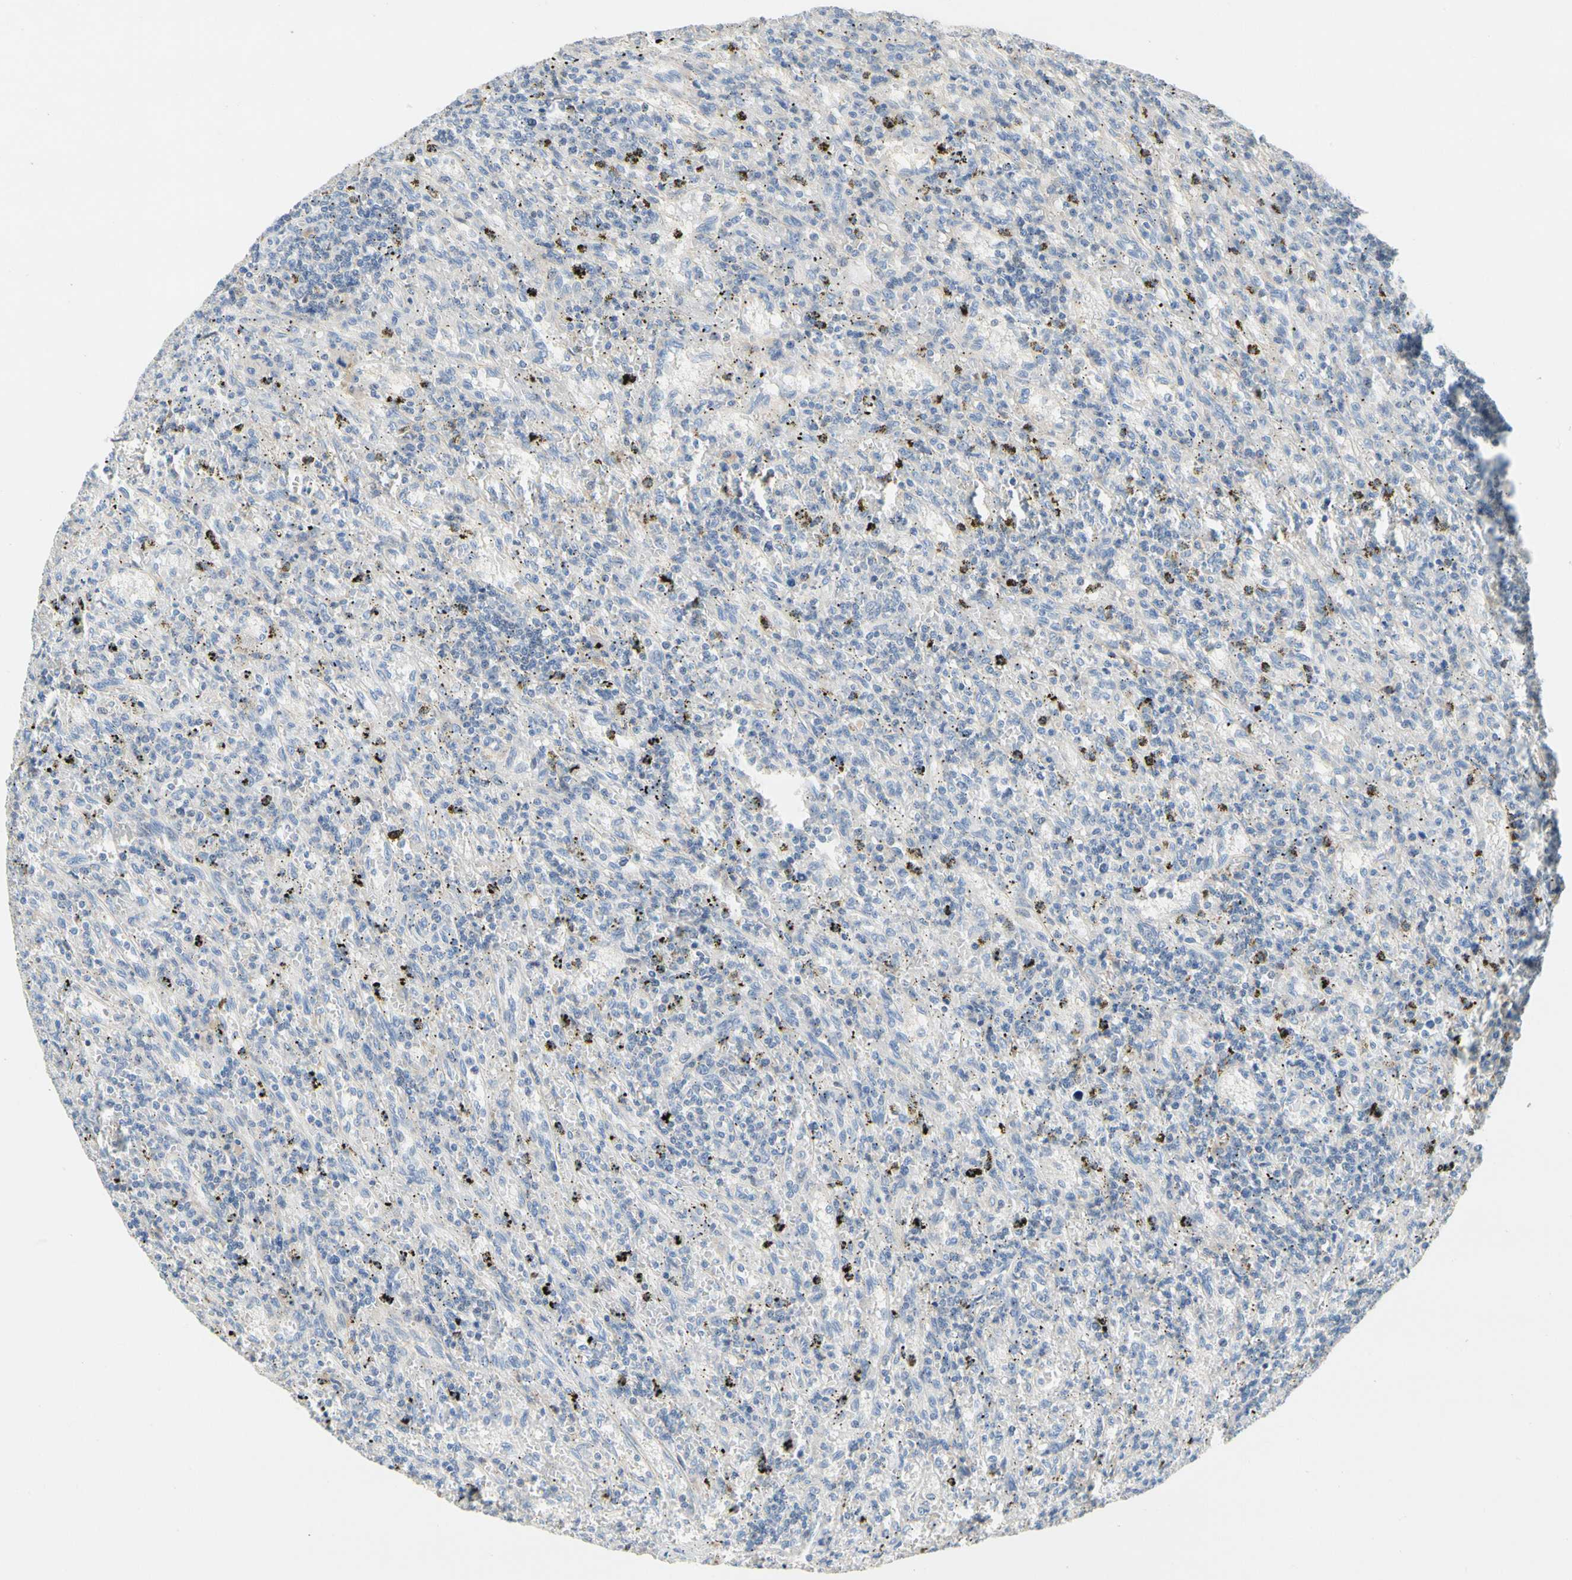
{"staining": {"intensity": "negative", "quantity": "none", "location": "none"}, "tissue": "lymphoma", "cell_type": "Tumor cells", "image_type": "cancer", "snomed": [{"axis": "morphology", "description": "Malignant lymphoma, non-Hodgkin's type, Low grade"}, {"axis": "topography", "description": "Spleen"}], "caption": "High magnification brightfield microscopy of lymphoma stained with DAB (brown) and counterstained with hematoxylin (blue): tumor cells show no significant expression. The staining was performed using DAB to visualize the protein expression in brown, while the nuclei were stained in blue with hematoxylin (Magnification: 20x).", "gene": "CCM2L", "patient": {"sex": "male", "age": 76}}